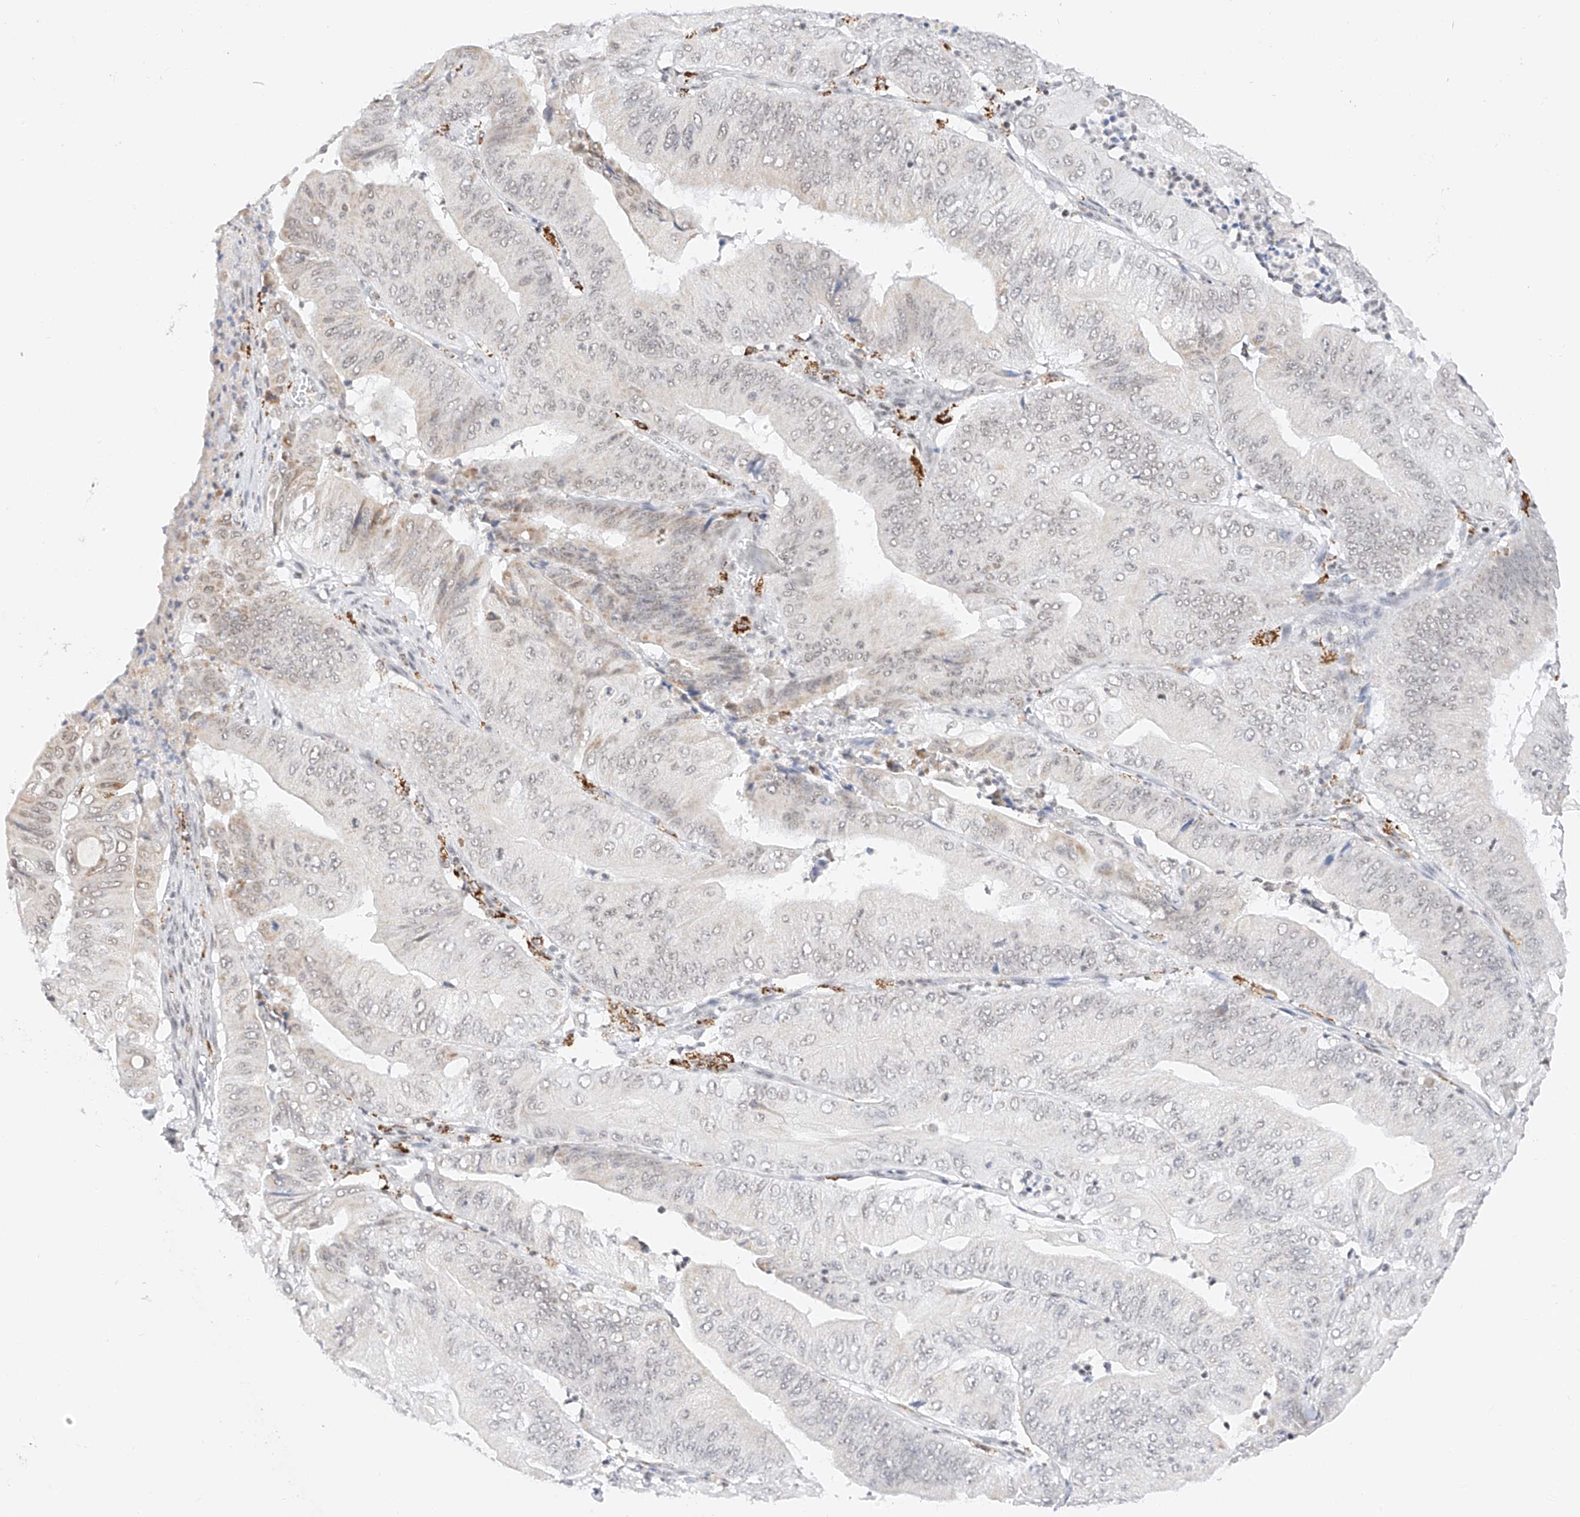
{"staining": {"intensity": "weak", "quantity": "<25%", "location": "nuclear"}, "tissue": "pancreatic cancer", "cell_type": "Tumor cells", "image_type": "cancer", "snomed": [{"axis": "morphology", "description": "Adenocarcinoma, NOS"}, {"axis": "topography", "description": "Pancreas"}], "caption": "Immunohistochemistry (IHC) image of neoplastic tissue: human pancreatic cancer stained with DAB (3,3'-diaminobenzidine) demonstrates no significant protein expression in tumor cells.", "gene": "NRF1", "patient": {"sex": "female", "age": 77}}